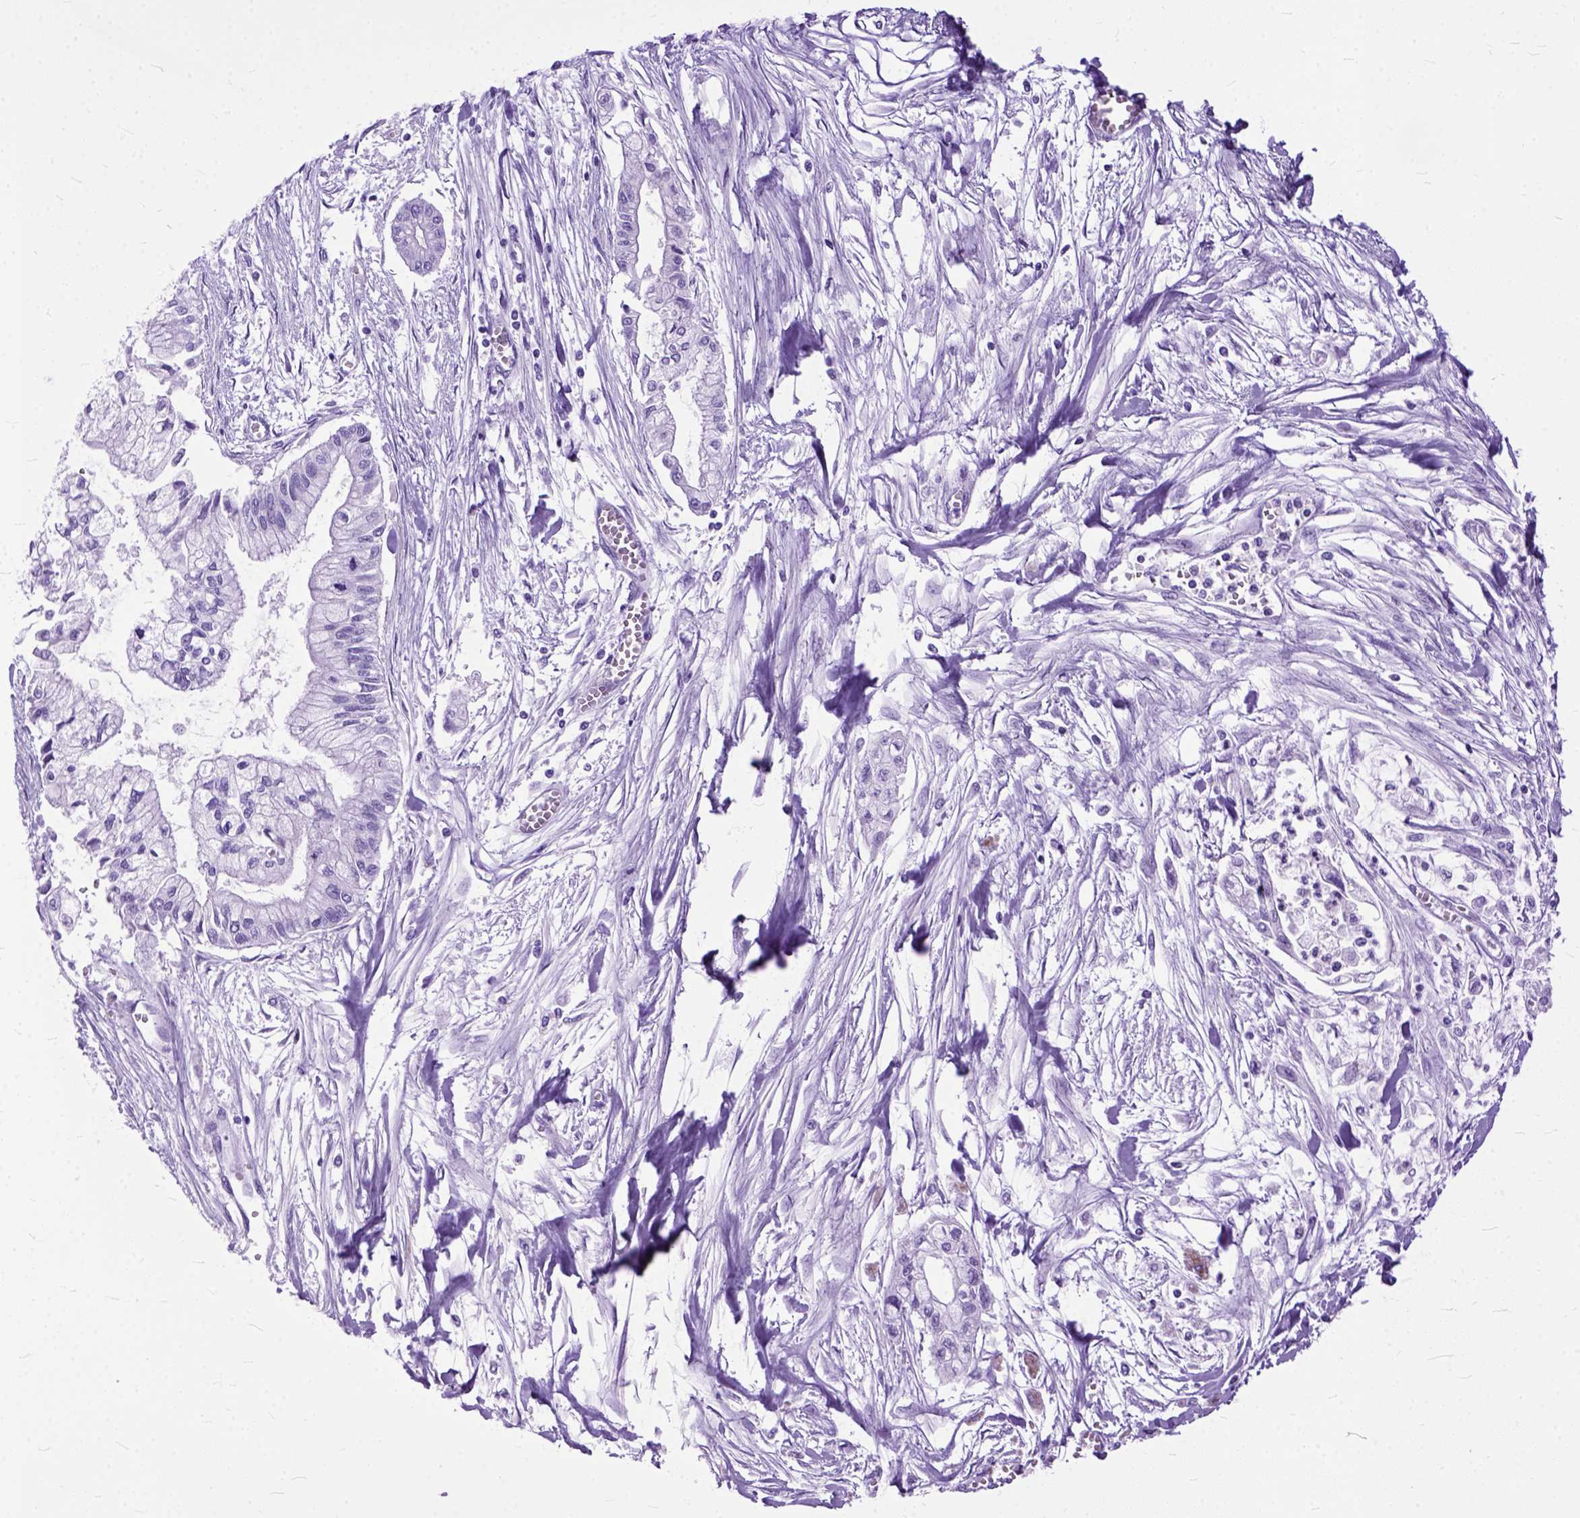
{"staining": {"intensity": "negative", "quantity": "none", "location": "none"}, "tissue": "pancreatic cancer", "cell_type": "Tumor cells", "image_type": "cancer", "snomed": [{"axis": "morphology", "description": "Adenocarcinoma, NOS"}, {"axis": "topography", "description": "Pancreas"}], "caption": "Protein analysis of adenocarcinoma (pancreatic) reveals no significant positivity in tumor cells.", "gene": "GNGT1", "patient": {"sex": "male", "age": 54}}